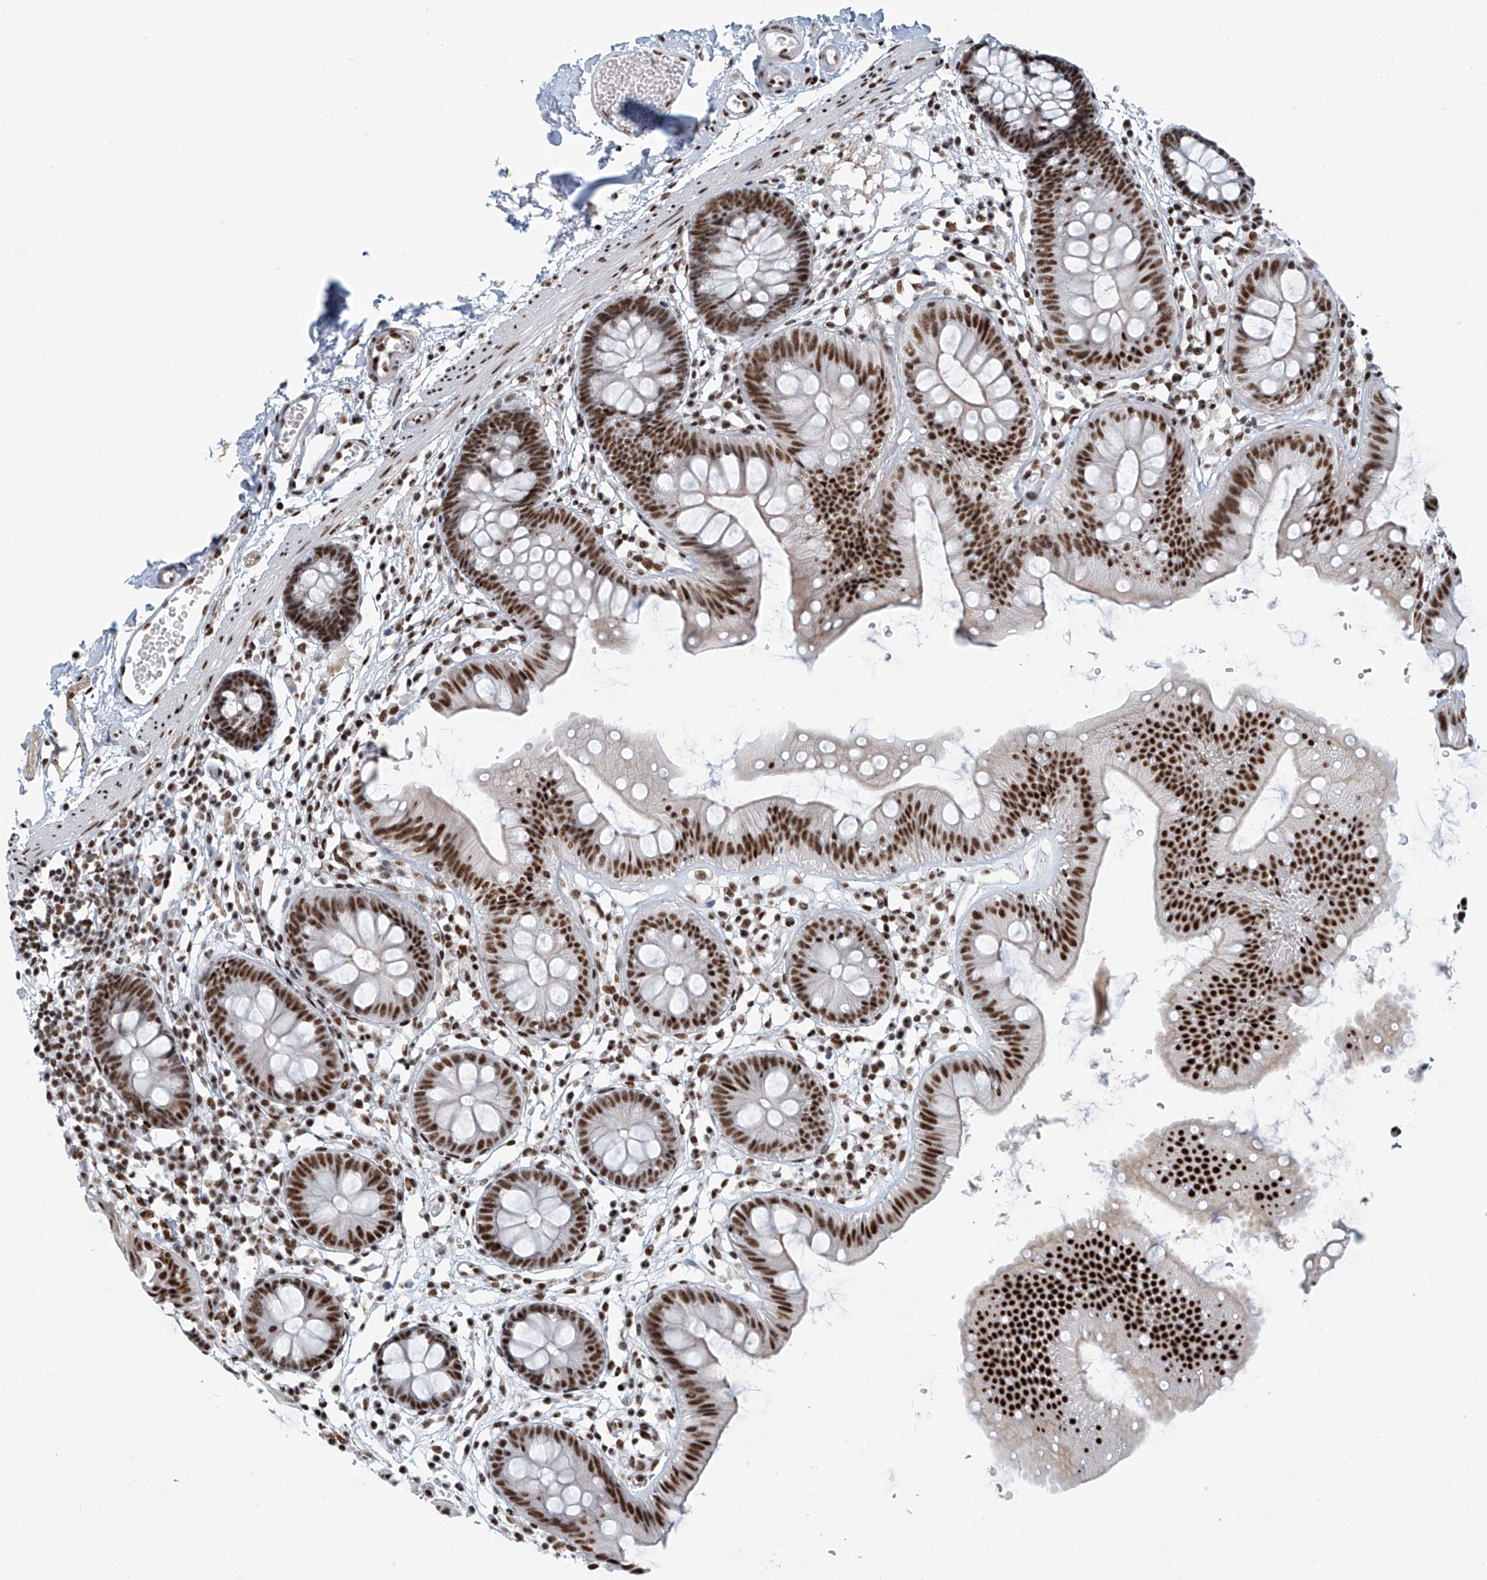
{"staining": {"intensity": "strong", "quantity": ">75%", "location": "nuclear"}, "tissue": "colon", "cell_type": "Endothelial cells", "image_type": "normal", "snomed": [{"axis": "morphology", "description": "Normal tissue, NOS"}, {"axis": "topography", "description": "Colon"}], "caption": "Endothelial cells exhibit high levels of strong nuclear staining in about >75% of cells in normal colon.", "gene": "ENSG00000257390", "patient": {"sex": "male", "age": 56}}